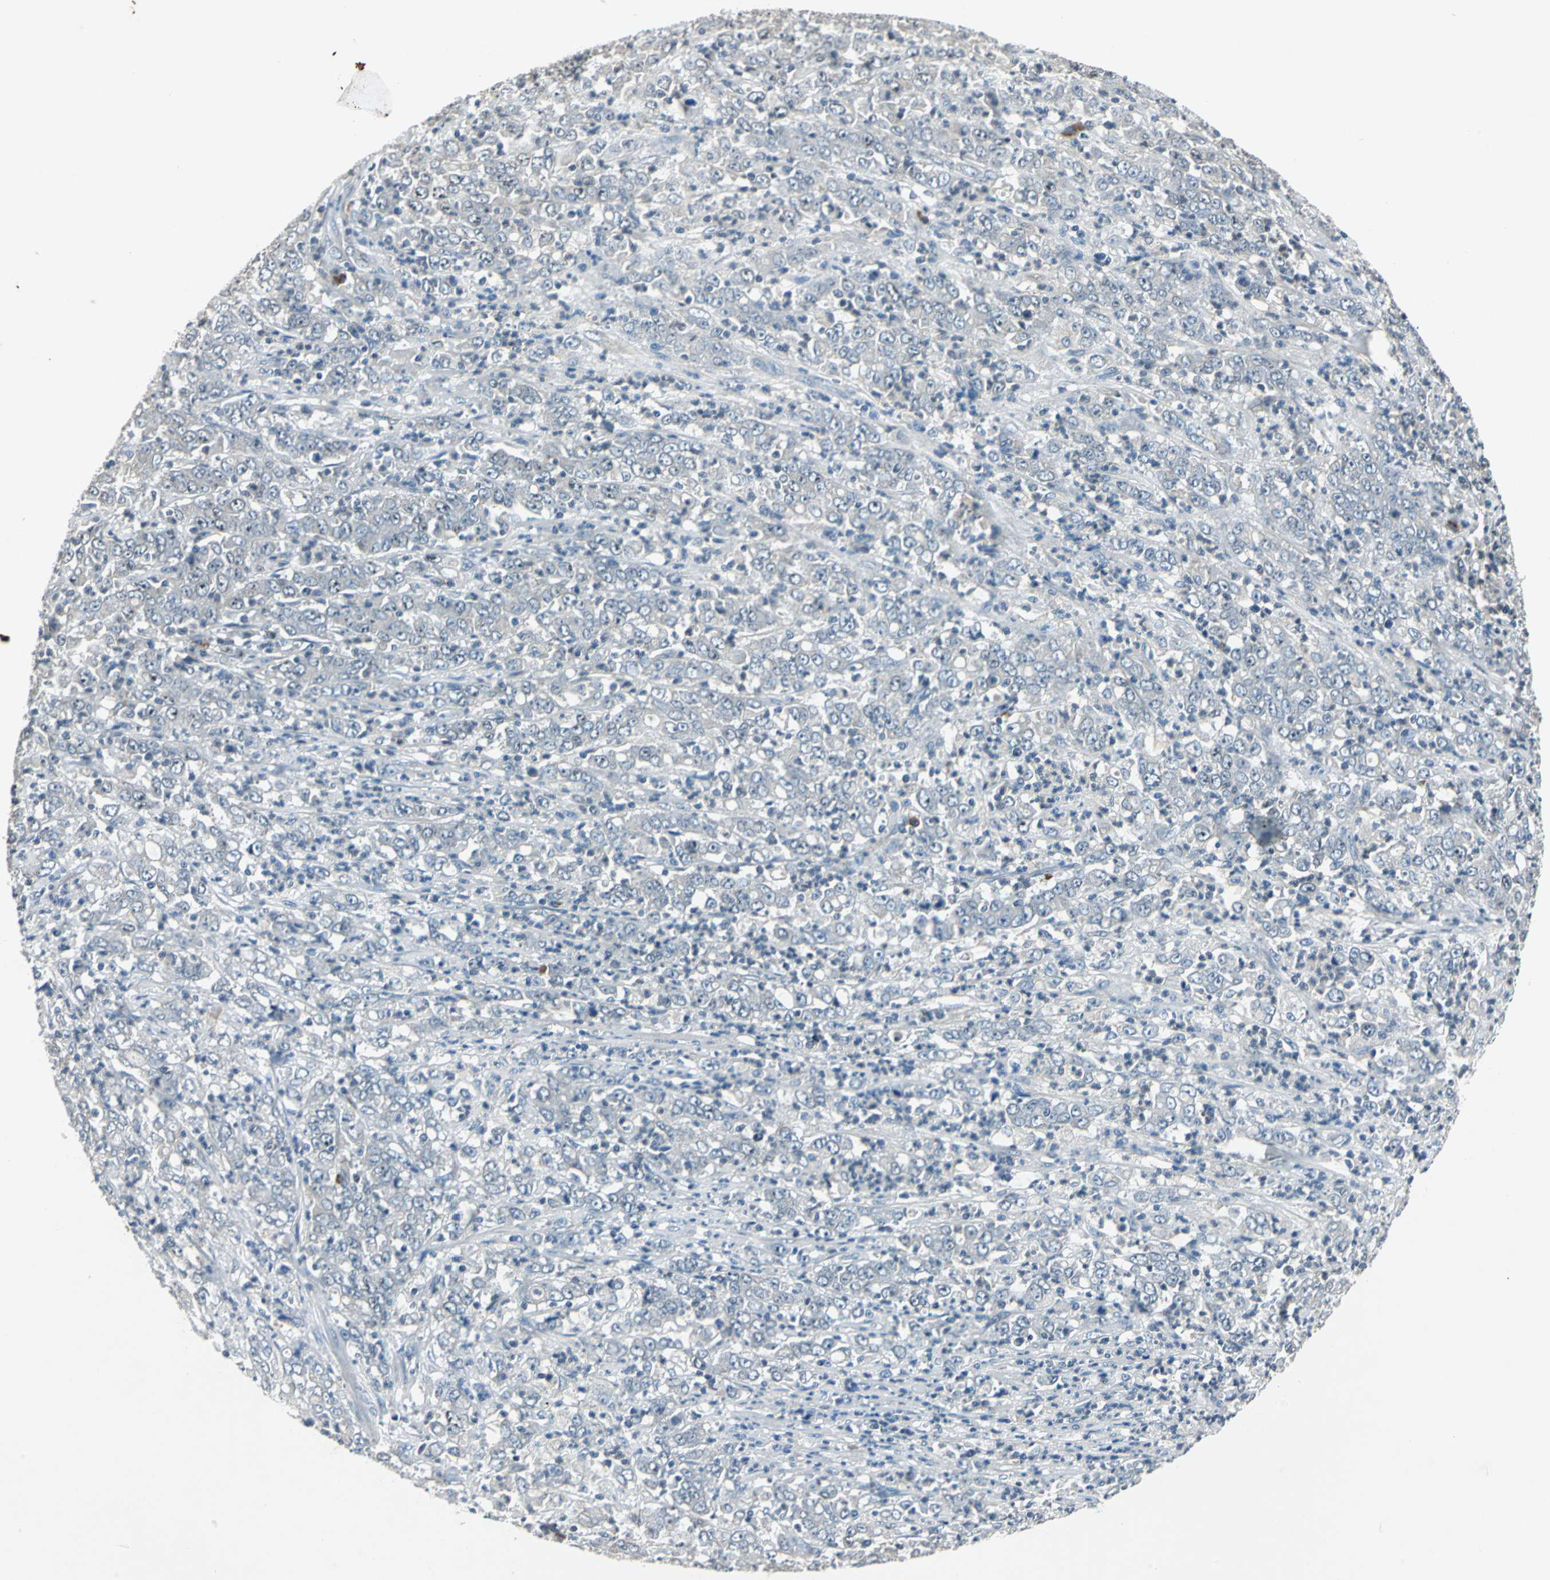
{"staining": {"intensity": "negative", "quantity": "none", "location": "none"}, "tissue": "stomach cancer", "cell_type": "Tumor cells", "image_type": "cancer", "snomed": [{"axis": "morphology", "description": "Adenocarcinoma, NOS"}, {"axis": "topography", "description": "Stomach, lower"}], "caption": "Immunohistochemistry photomicrograph of neoplastic tissue: human stomach cancer stained with DAB (3,3'-diaminobenzidine) exhibits no significant protein positivity in tumor cells. (Brightfield microscopy of DAB immunohistochemistry at high magnification).", "gene": "SLC2A13", "patient": {"sex": "female", "age": 71}}